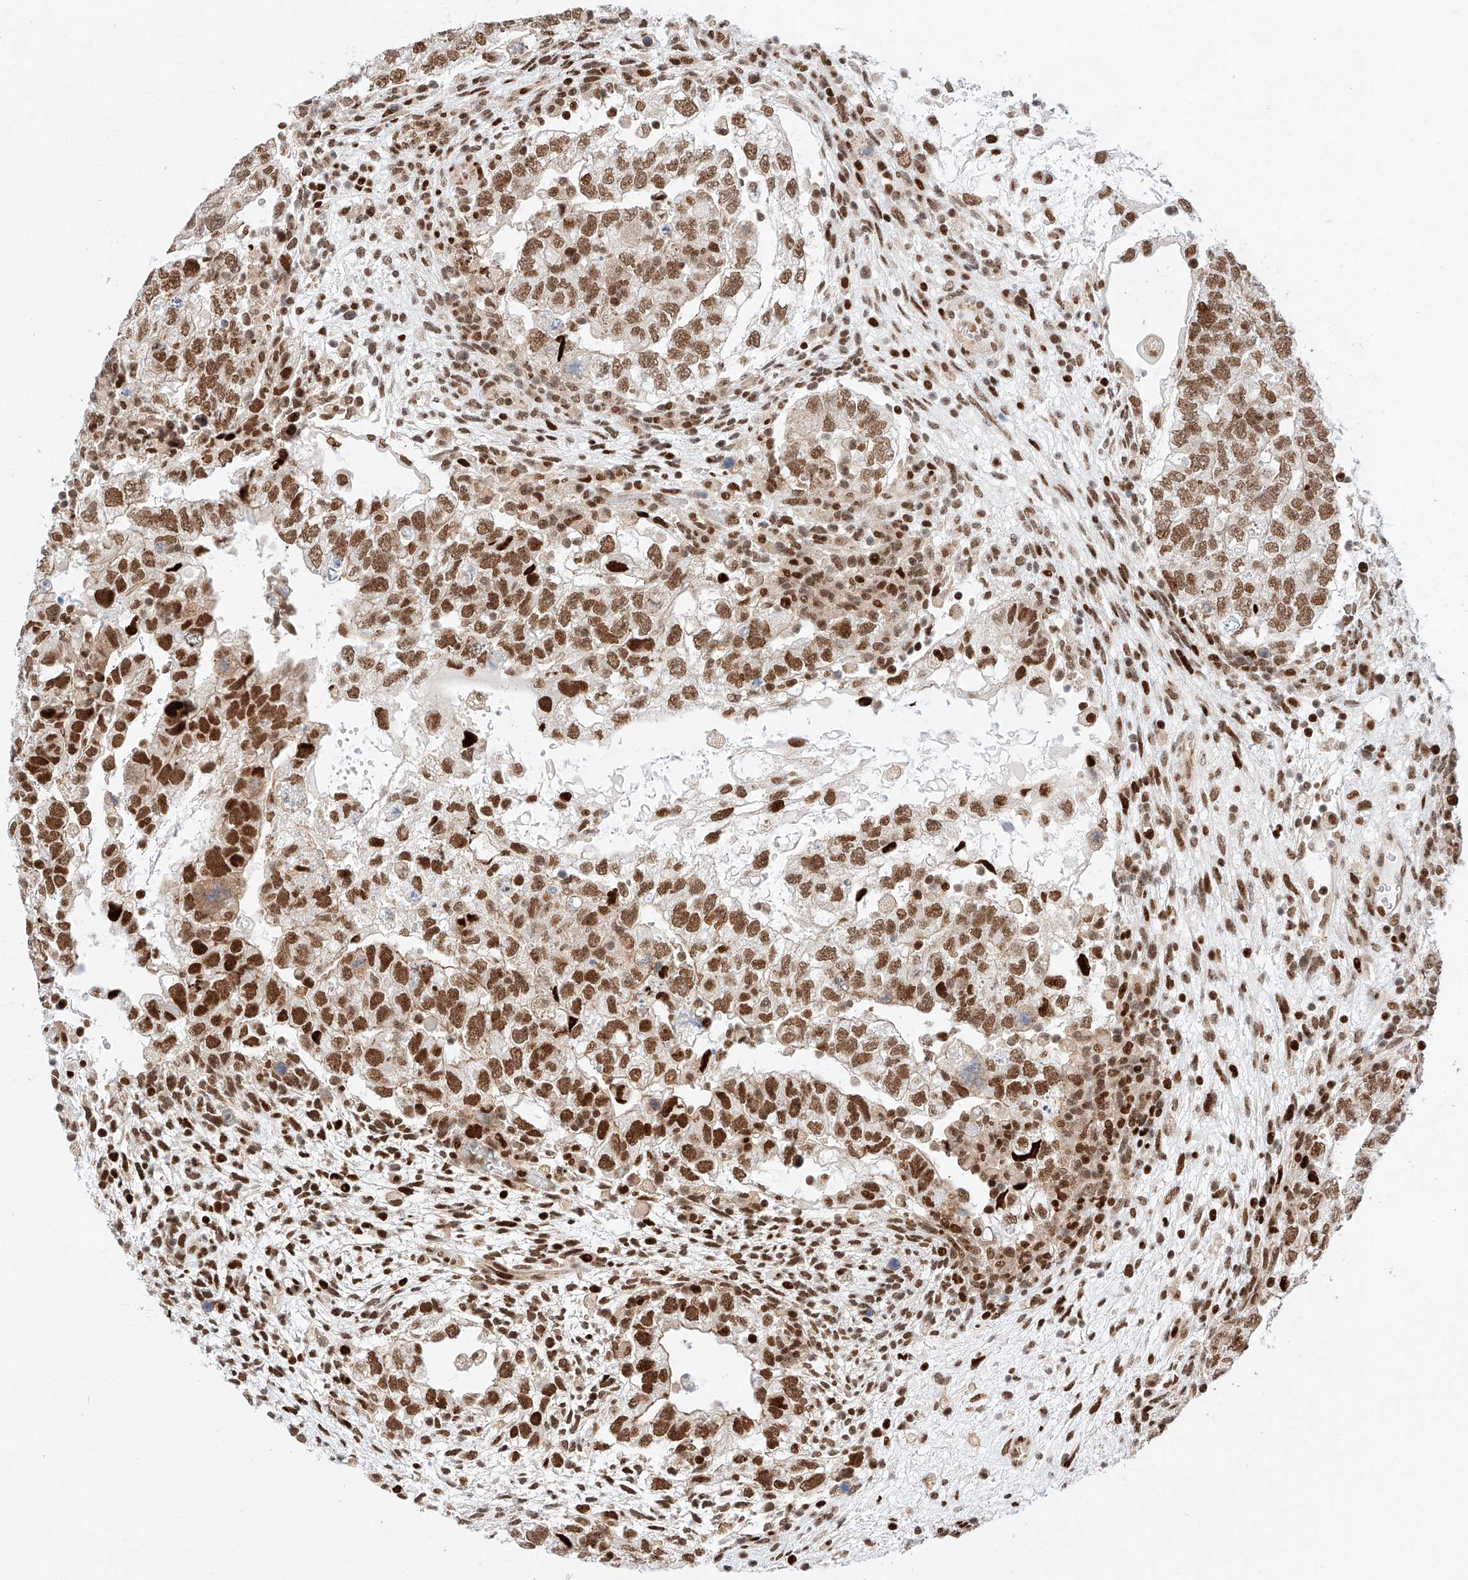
{"staining": {"intensity": "strong", "quantity": ">75%", "location": "nuclear"}, "tissue": "testis cancer", "cell_type": "Tumor cells", "image_type": "cancer", "snomed": [{"axis": "morphology", "description": "Carcinoma, Embryonal, NOS"}, {"axis": "topography", "description": "Testis"}], "caption": "A micrograph of testis cancer stained for a protein displays strong nuclear brown staining in tumor cells.", "gene": "HDAC9", "patient": {"sex": "male", "age": 37}}